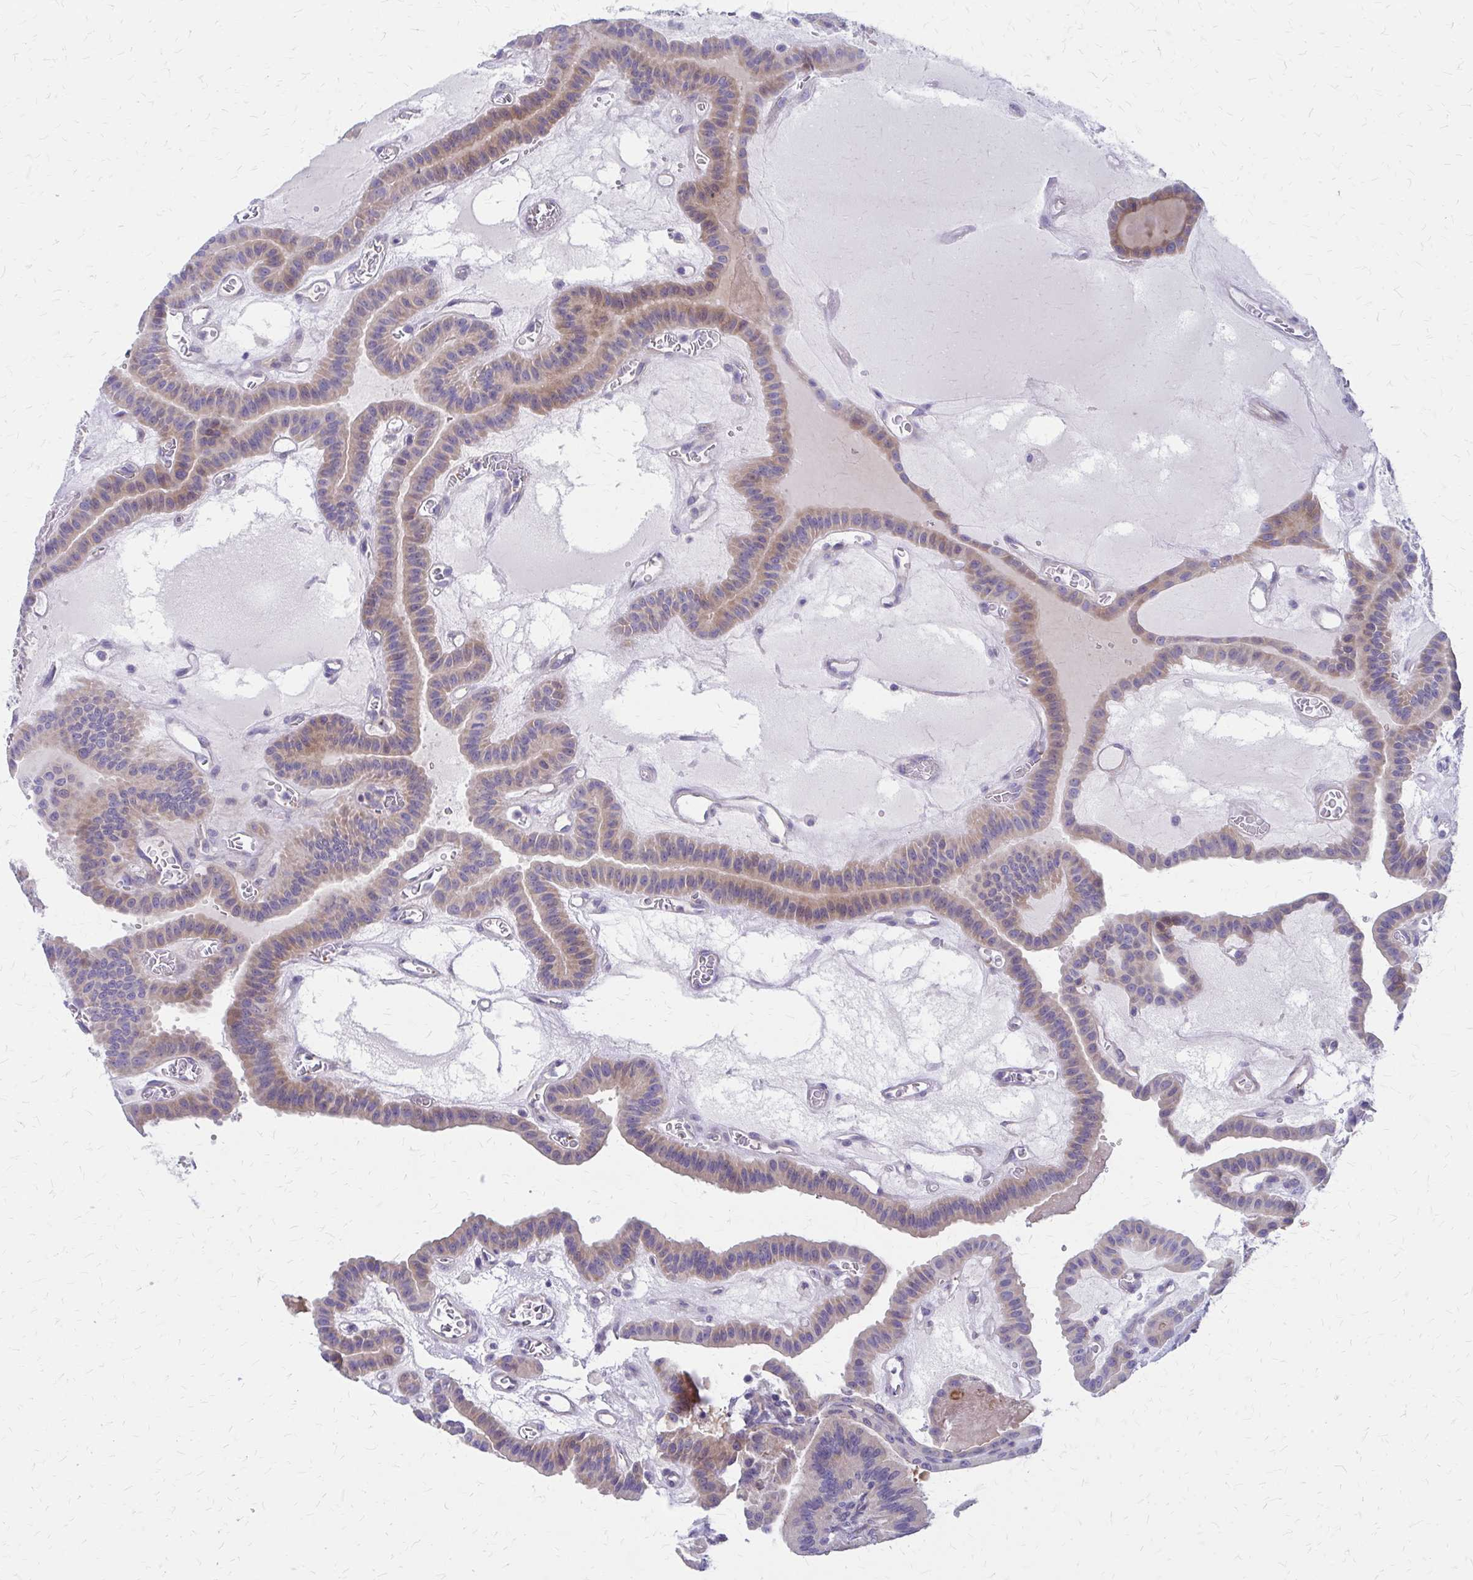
{"staining": {"intensity": "weak", "quantity": "<25%", "location": "cytoplasmic/membranous"}, "tissue": "thyroid cancer", "cell_type": "Tumor cells", "image_type": "cancer", "snomed": [{"axis": "morphology", "description": "Papillary adenocarcinoma, NOS"}, {"axis": "topography", "description": "Thyroid gland"}], "caption": "This is an immunohistochemistry image of thyroid cancer. There is no staining in tumor cells.", "gene": "GLYATL2", "patient": {"sex": "male", "age": 87}}